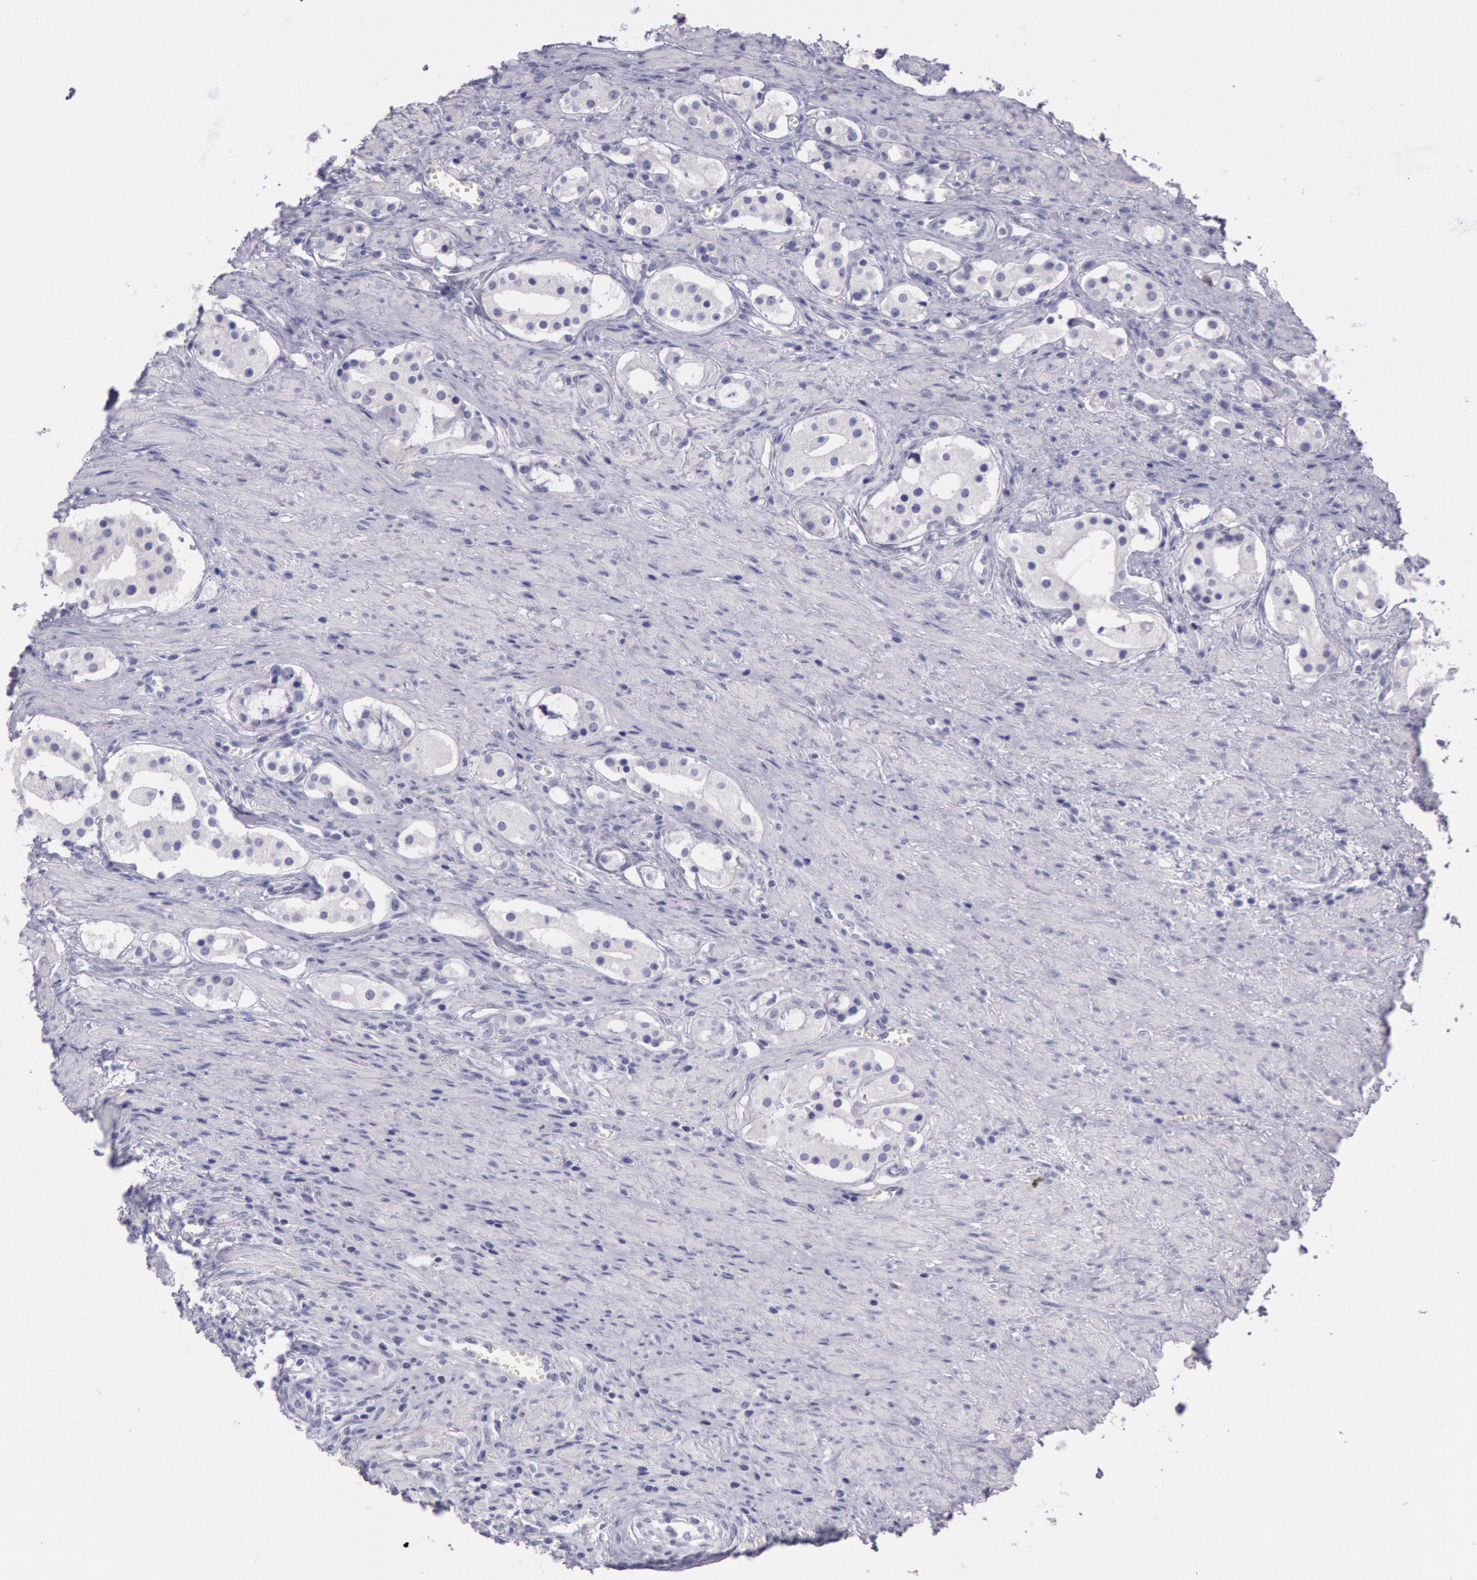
{"staining": {"intensity": "negative", "quantity": "none", "location": "none"}, "tissue": "prostate cancer", "cell_type": "Tumor cells", "image_type": "cancer", "snomed": [{"axis": "morphology", "description": "Adenocarcinoma, Medium grade"}, {"axis": "topography", "description": "Prostate"}], "caption": "There is no significant expression in tumor cells of prostate cancer (adenocarcinoma (medium-grade)).", "gene": "EGFR", "patient": {"sex": "male", "age": 73}}